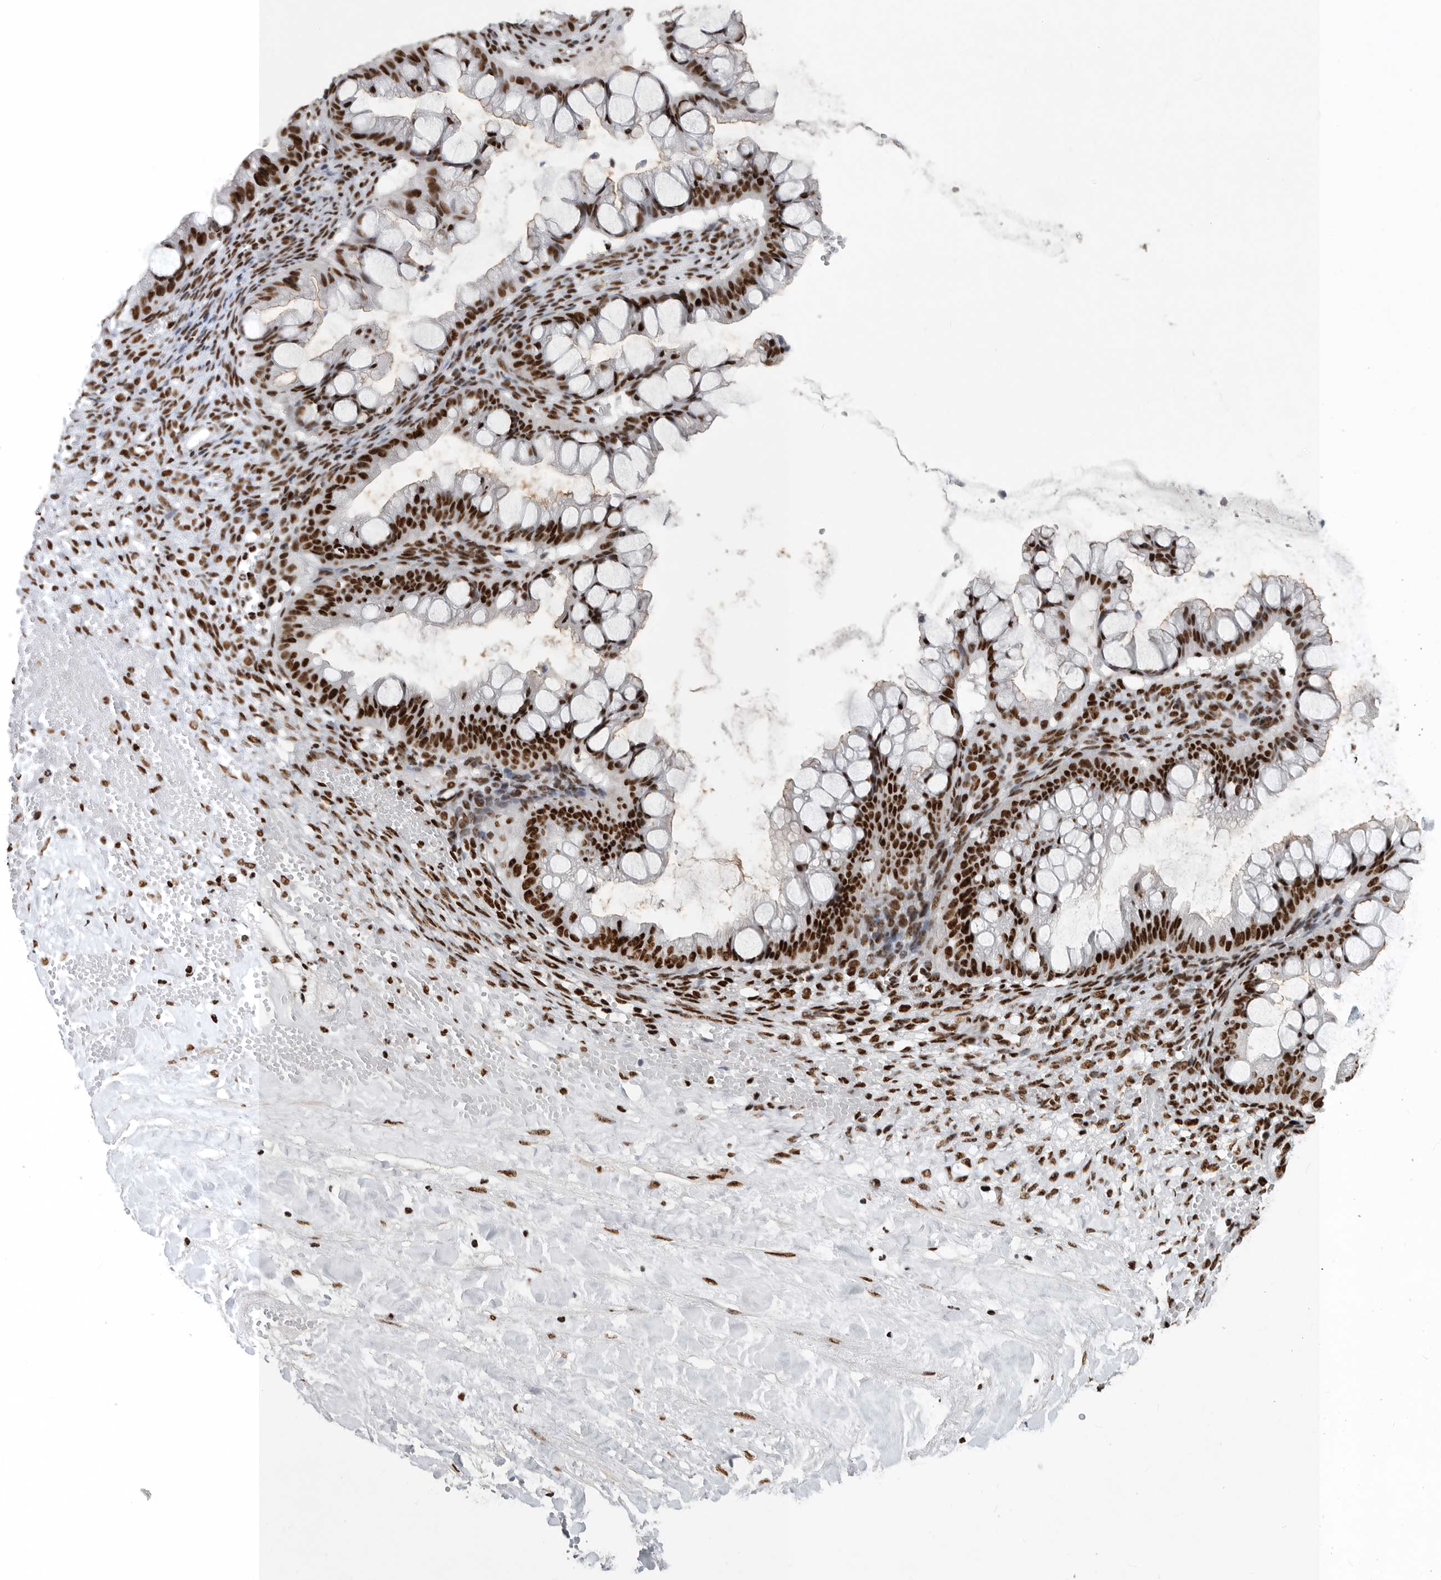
{"staining": {"intensity": "strong", "quantity": ">75%", "location": "nuclear"}, "tissue": "ovarian cancer", "cell_type": "Tumor cells", "image_type": "cancer", "snomed": [{"axis": "morphology", "description": "Cystadenocarcinoma, mucinous, NOS"}, {"axis": "topography", "description": "Ovary"}], "caption": "Ovarian cancer tissue shows strong nuclear expression in about >75% of tumor cells", "gene": "BCLAF1", "patient": {"sex": "female", "age": 73}}